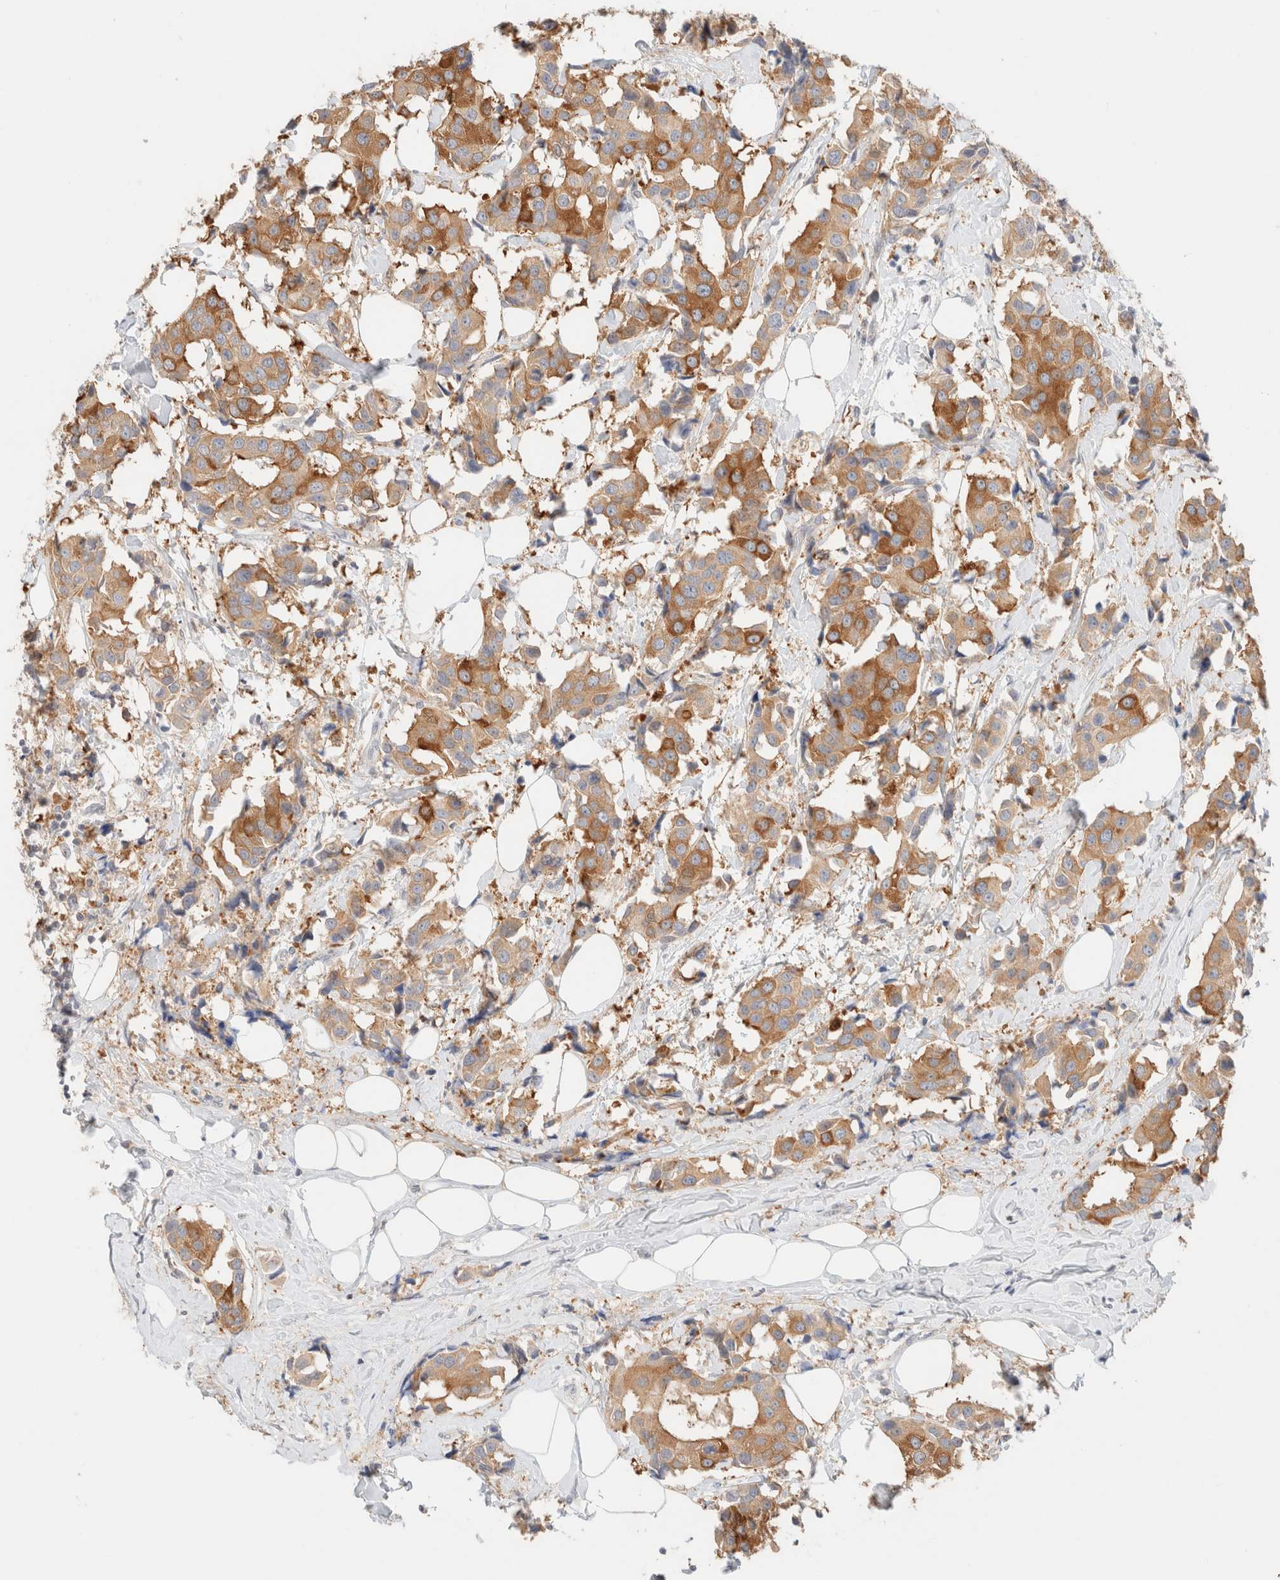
{"staining": {"intensity": "moderate", "quantity": ">75%", "location": "cytoplasmic/membranous"}, "tissue": "breast cancer", "cell_type": "Tumor cells", "image_type": "cancer", "snomed": [{"axis": "morphology", "description": "Normal tissue, NOS"}, {"axis": "morphology", "description": "Duct carcinoma"}, {"axis": "topography", "description": "Breast"}], "caption": "Breast cancer stained for a protein exhibits moderate cytoplasmic/membranous positivity in tumor cells. (DAB (3,3'-diaminobenzidine) IHC with brightfield microscopy, high magnification).", "gene": "SGSM2", "patient": {"sex": "female", "age": 39}}